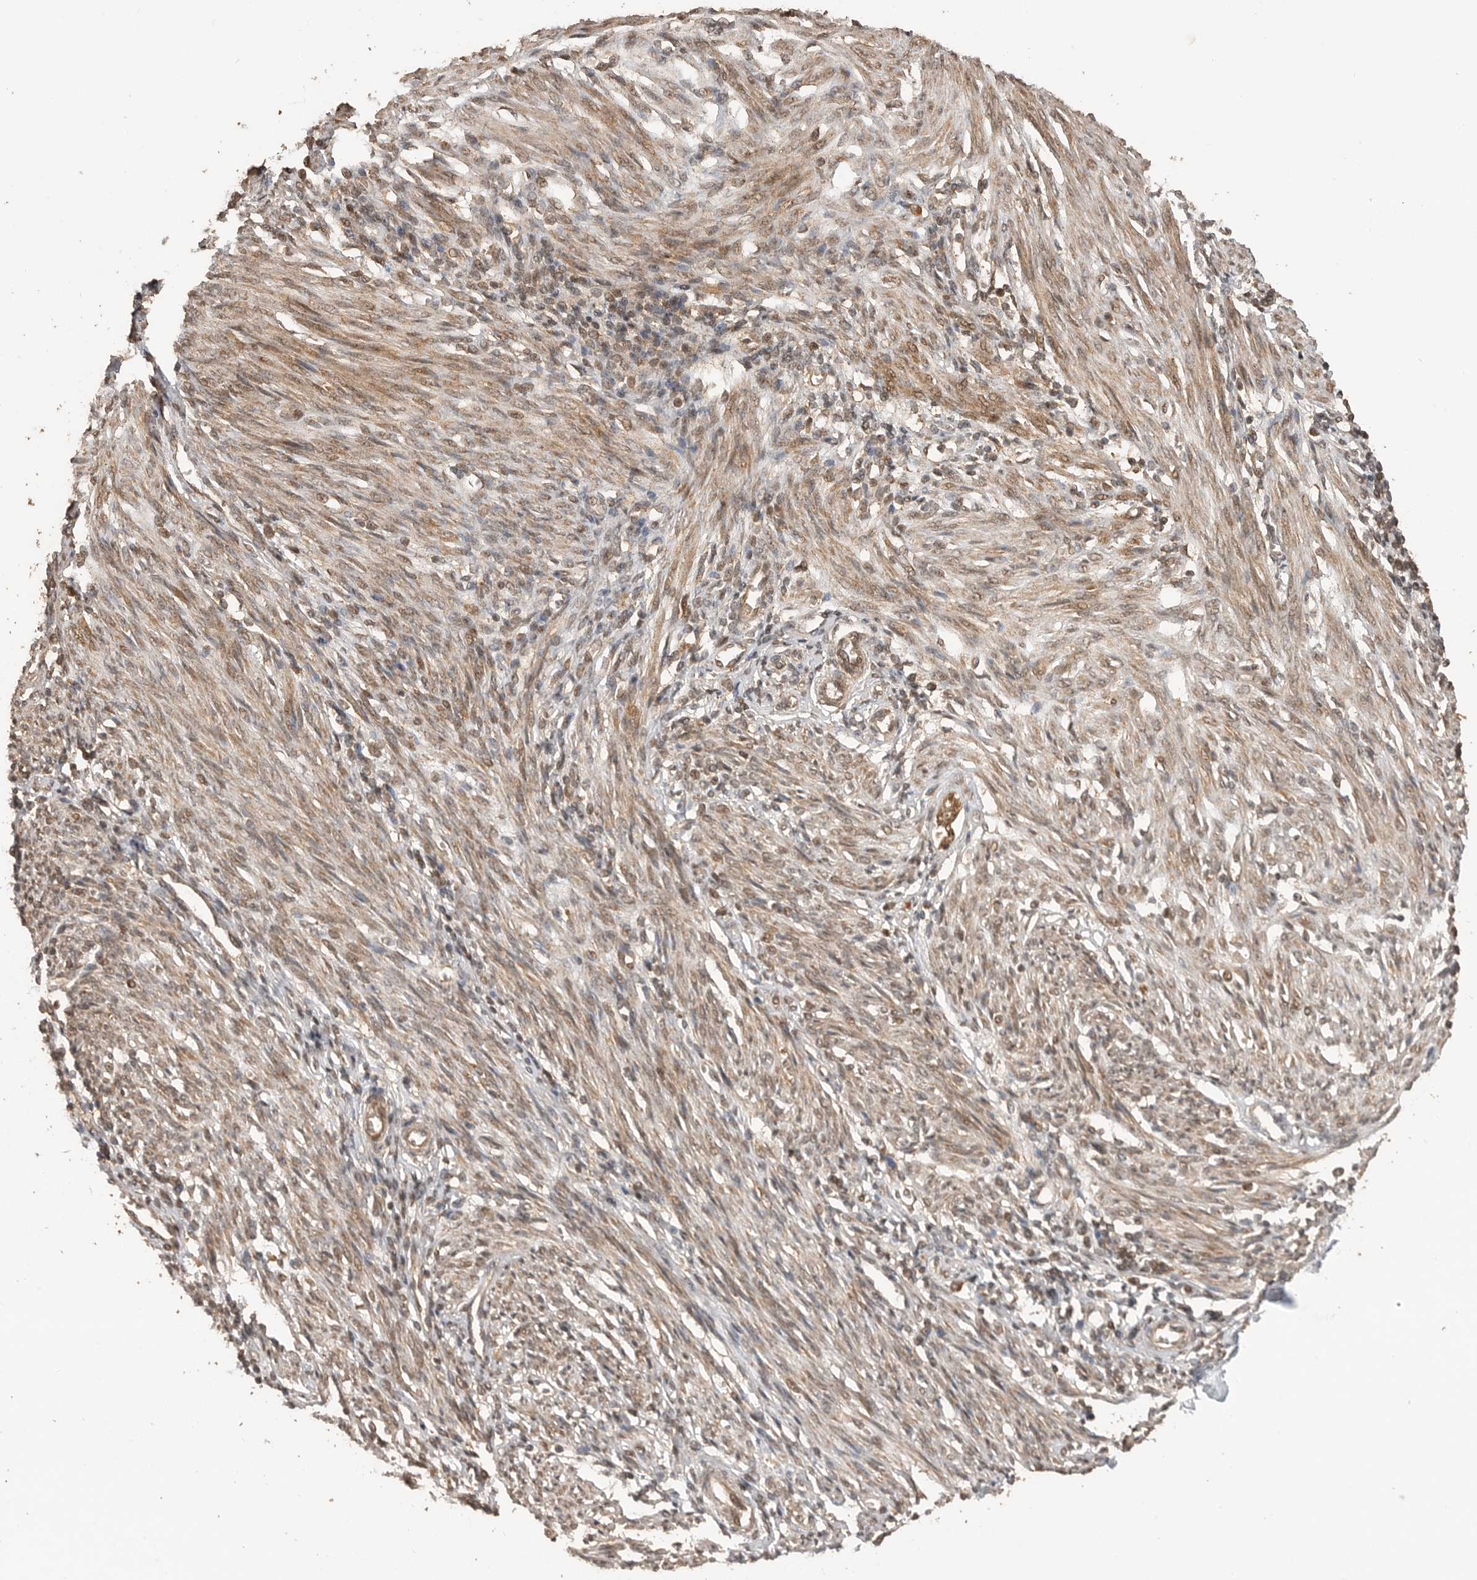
{"staining": {"intensity": "moderate", "quantity": "25%-75%", "location": "cytoplasmic/membranous,nuclear"}, "tissue": "endometrium", "cell_type": "Cells in endometrial stroma", "image_type": "normal", "snomed": [{"axis": "morphology", "description": "Normal tissue, NOS"}, {"axis": "topography", "description": "Endometrium"}], "caption": "Approximately 25%-75% of cells in endometrial stroma in unremarkable human endometrium reveal moderate cytoplasmic/membranous,nuclear protein expression as visualized by brown immunohistochemical staining.", "gene": "BOC", "patient": {"sex": "female", "age": 66}}